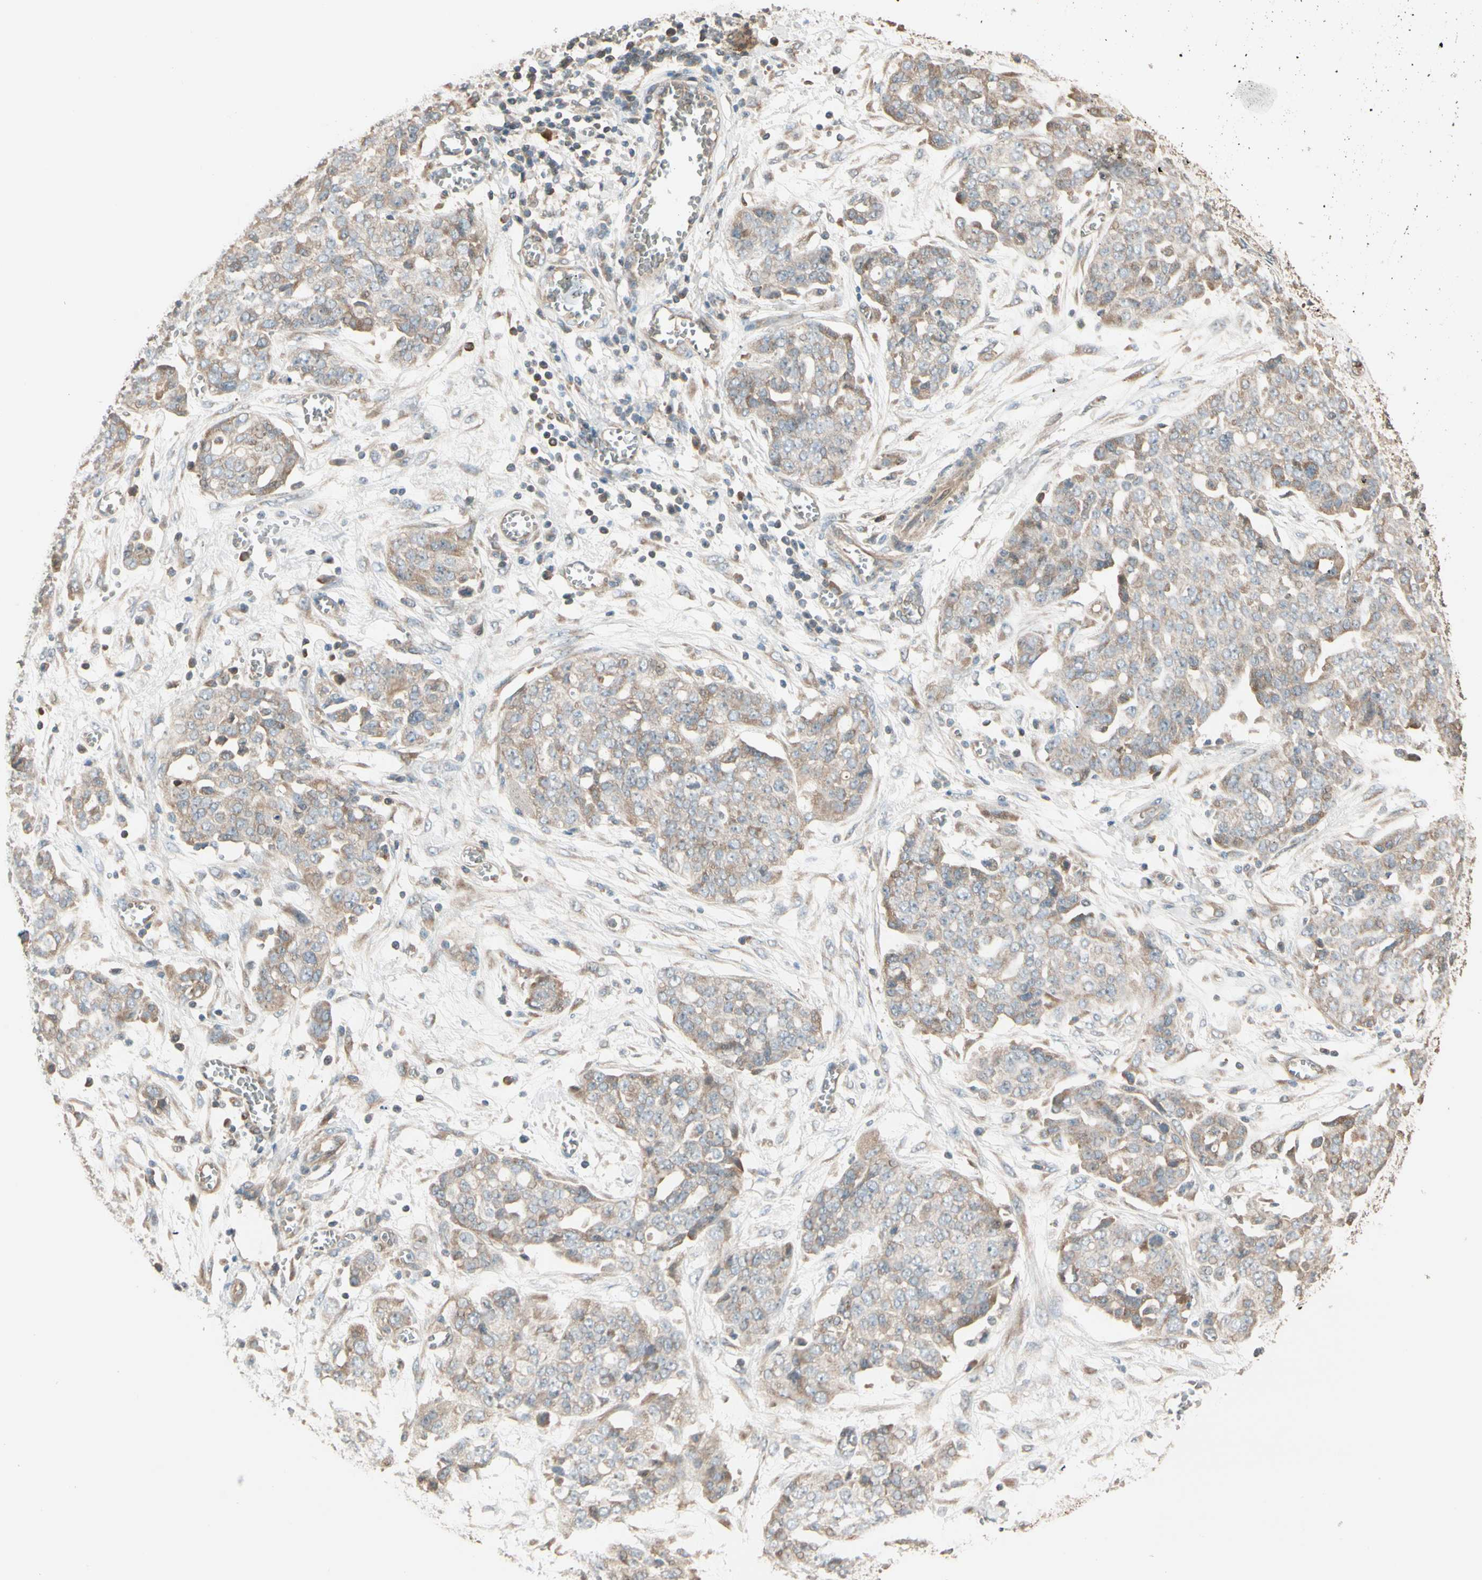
{"staining": {"intensity": "weak", "quantity": ">75%", "location": "cytoplasmic/membranous"}, "tissue": "ovarian cancer", "cell_type": "Tumor cells", "image_type": "cancer", "snomed": [{"axis": "morphology", "description": "Cystadenocarcinoma, serous, NOS"}, {"axis": "topography", "description": "Soft tissue"}, {"axis": "topography", "description": "Ovary"}], "caption": "Ovarian cancer (serous cystadenocarcinoma) tissue exhibits weak cytoplasmic/membranous positivity in about >75% of tumor cells", "gene": "TNFRSF21", "patient": {"sex": "female", "age": 57}}